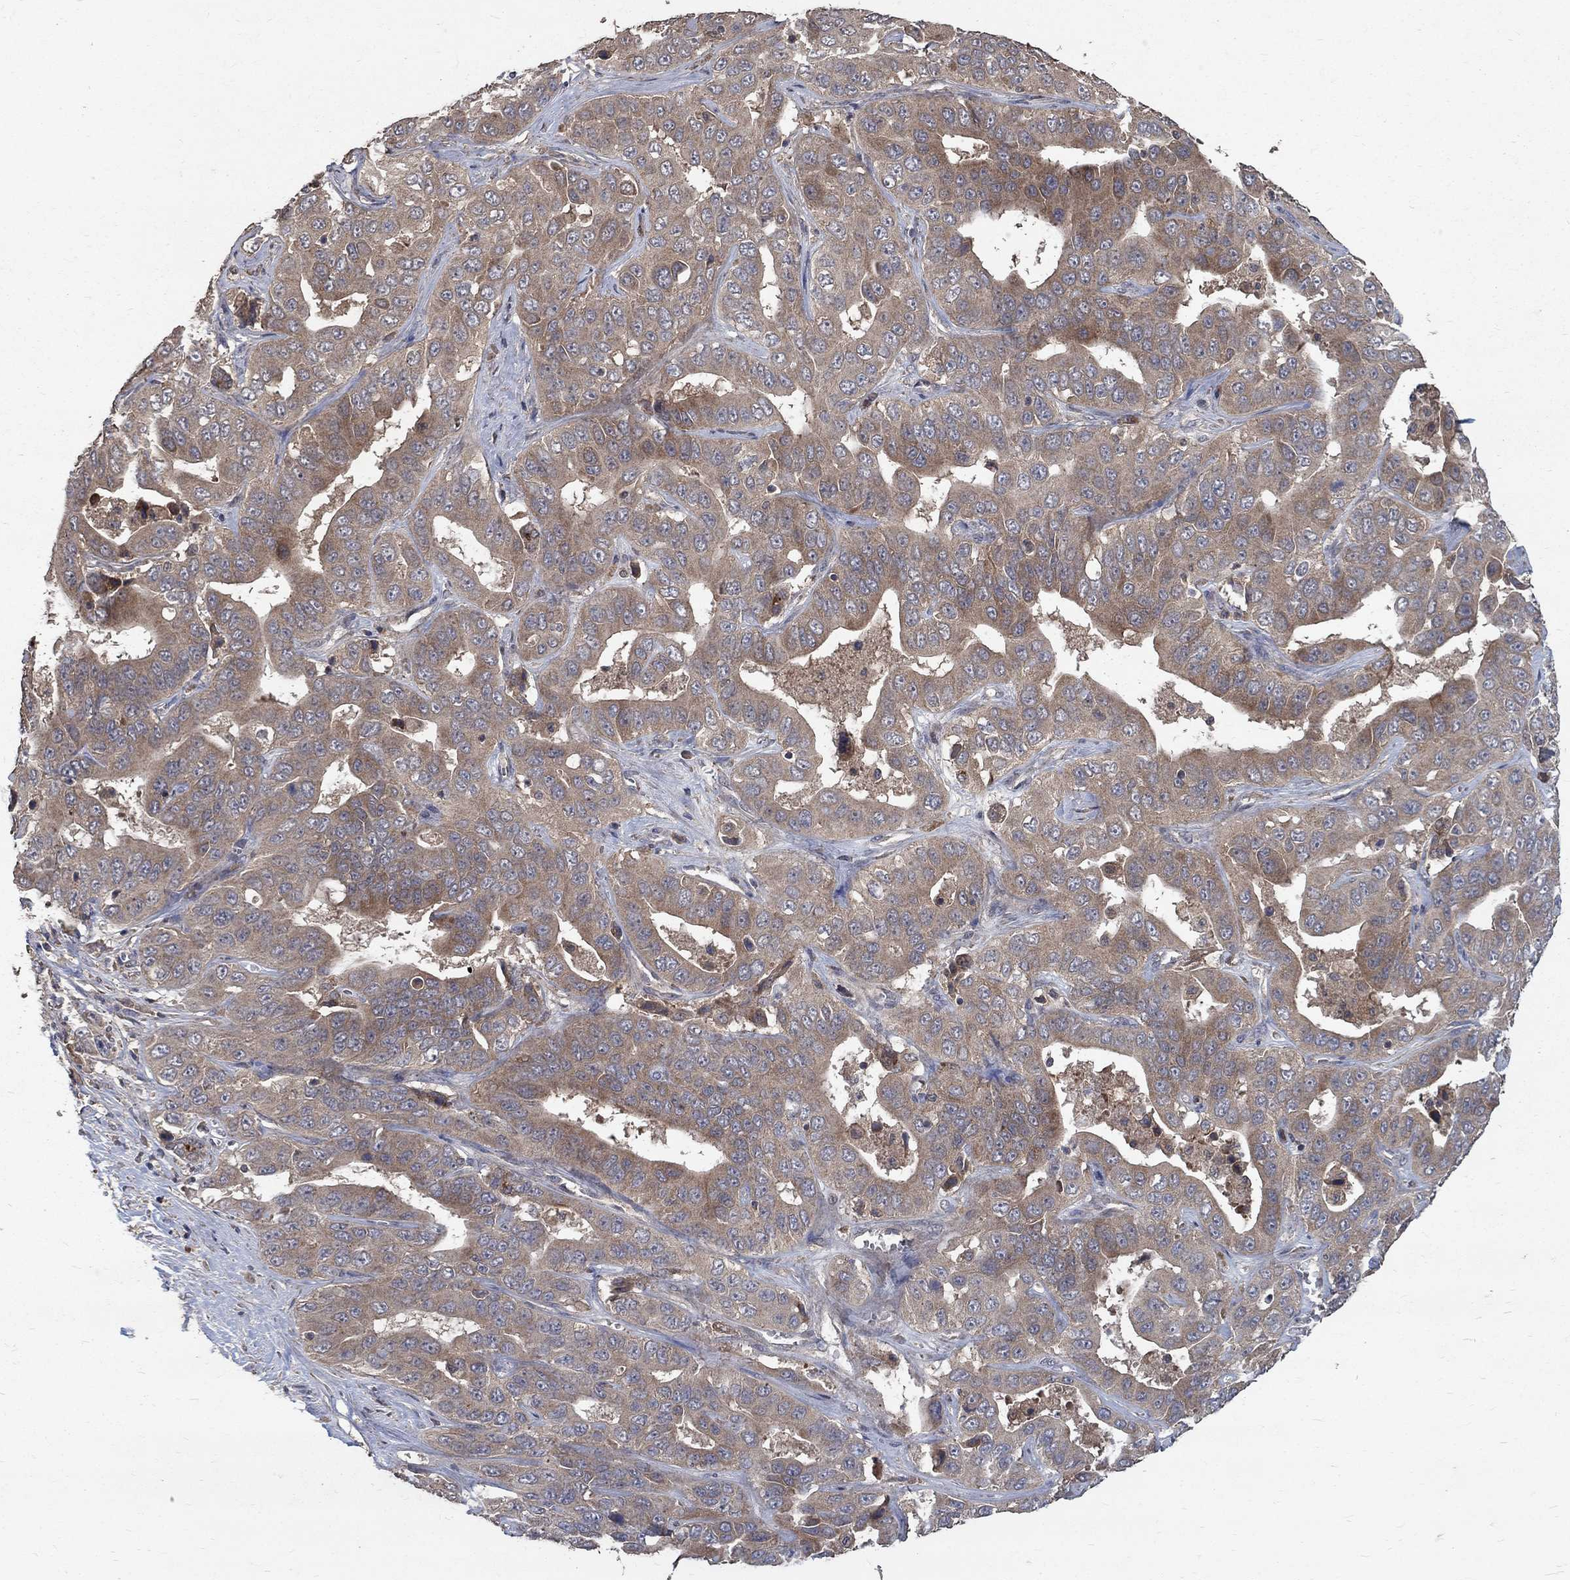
{"staining": {"intensity": "weak", "quantity": ">75%", "location": "cytoplasmic/membranous"}, "tissue": "liver cancer", "cell_type": "Tumor cells", "image_type": "cancer", "snomed": [{"axis": "morphology", "description": "Cholangiocarcinoma"}, {"axis": "topography", "description": "Liver"}], "caption": "This histopathology image displays immunohistochemistry (IHC) staining of human liver cancer (cholangiocarcinoma), with low weak cytoplasmic/membranous staining in approximately >75% of tumor cells.", "gene": "C17orf75", "patient": {"sex": "female", "age": 52}}